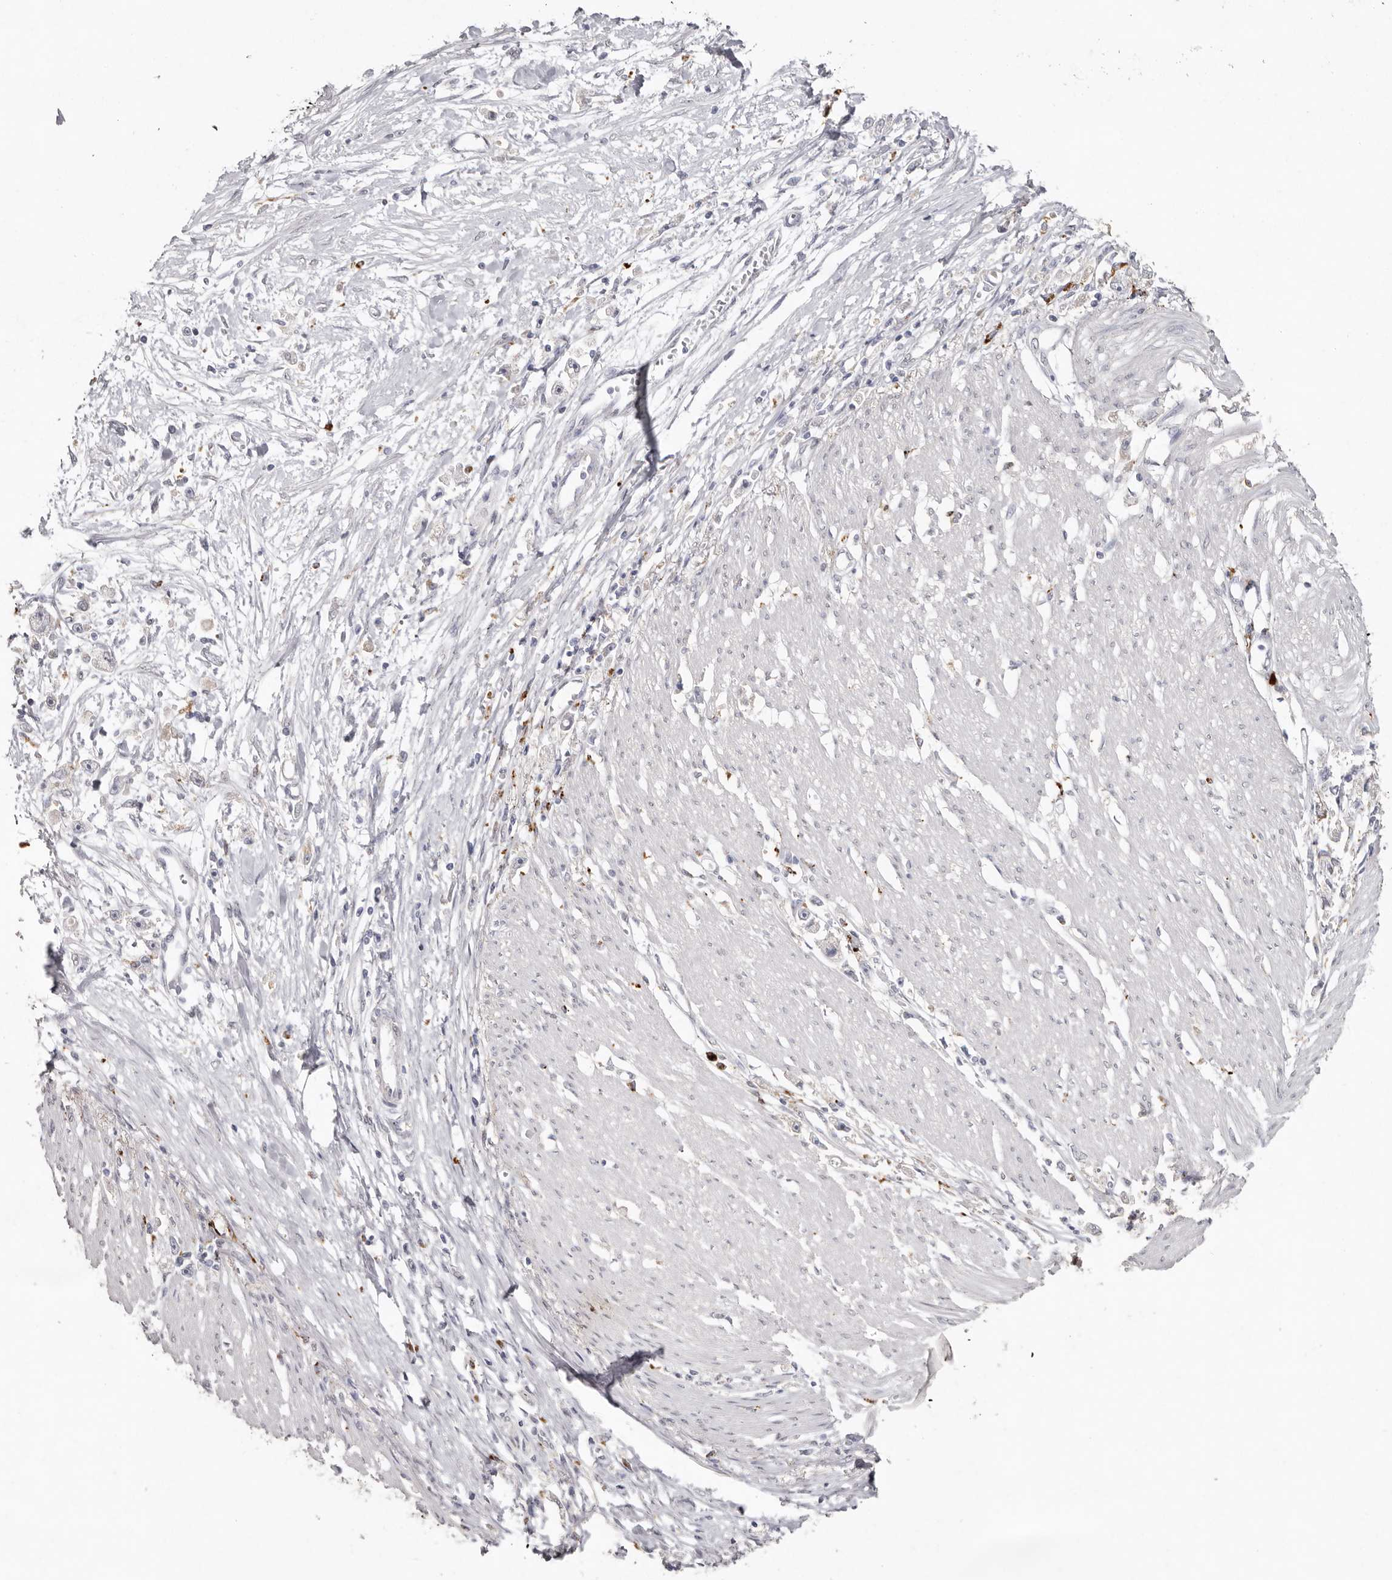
{"staining": {"intensity": "negative", "quantity": "none", "location": "none"}, "tissue": "stomach cancer", "cell_type": "Tumor cells", "image_type": "cancer", "snomed": [{"axis": "morphology", "description": "Adenocarcinoma, NOS"}, {"axis": "topography", "description": "Stomach"}], "caption": "There is no significant positivity in tumor cells of stomach cancer. Brightfield microscopy of immunohistochemistry (IHC) stained with DAB (brown) and hematoxylin (blue), captured at high magnification.", "gene": "FAM185A", "patient": {"sex": "female", "age": 59}}